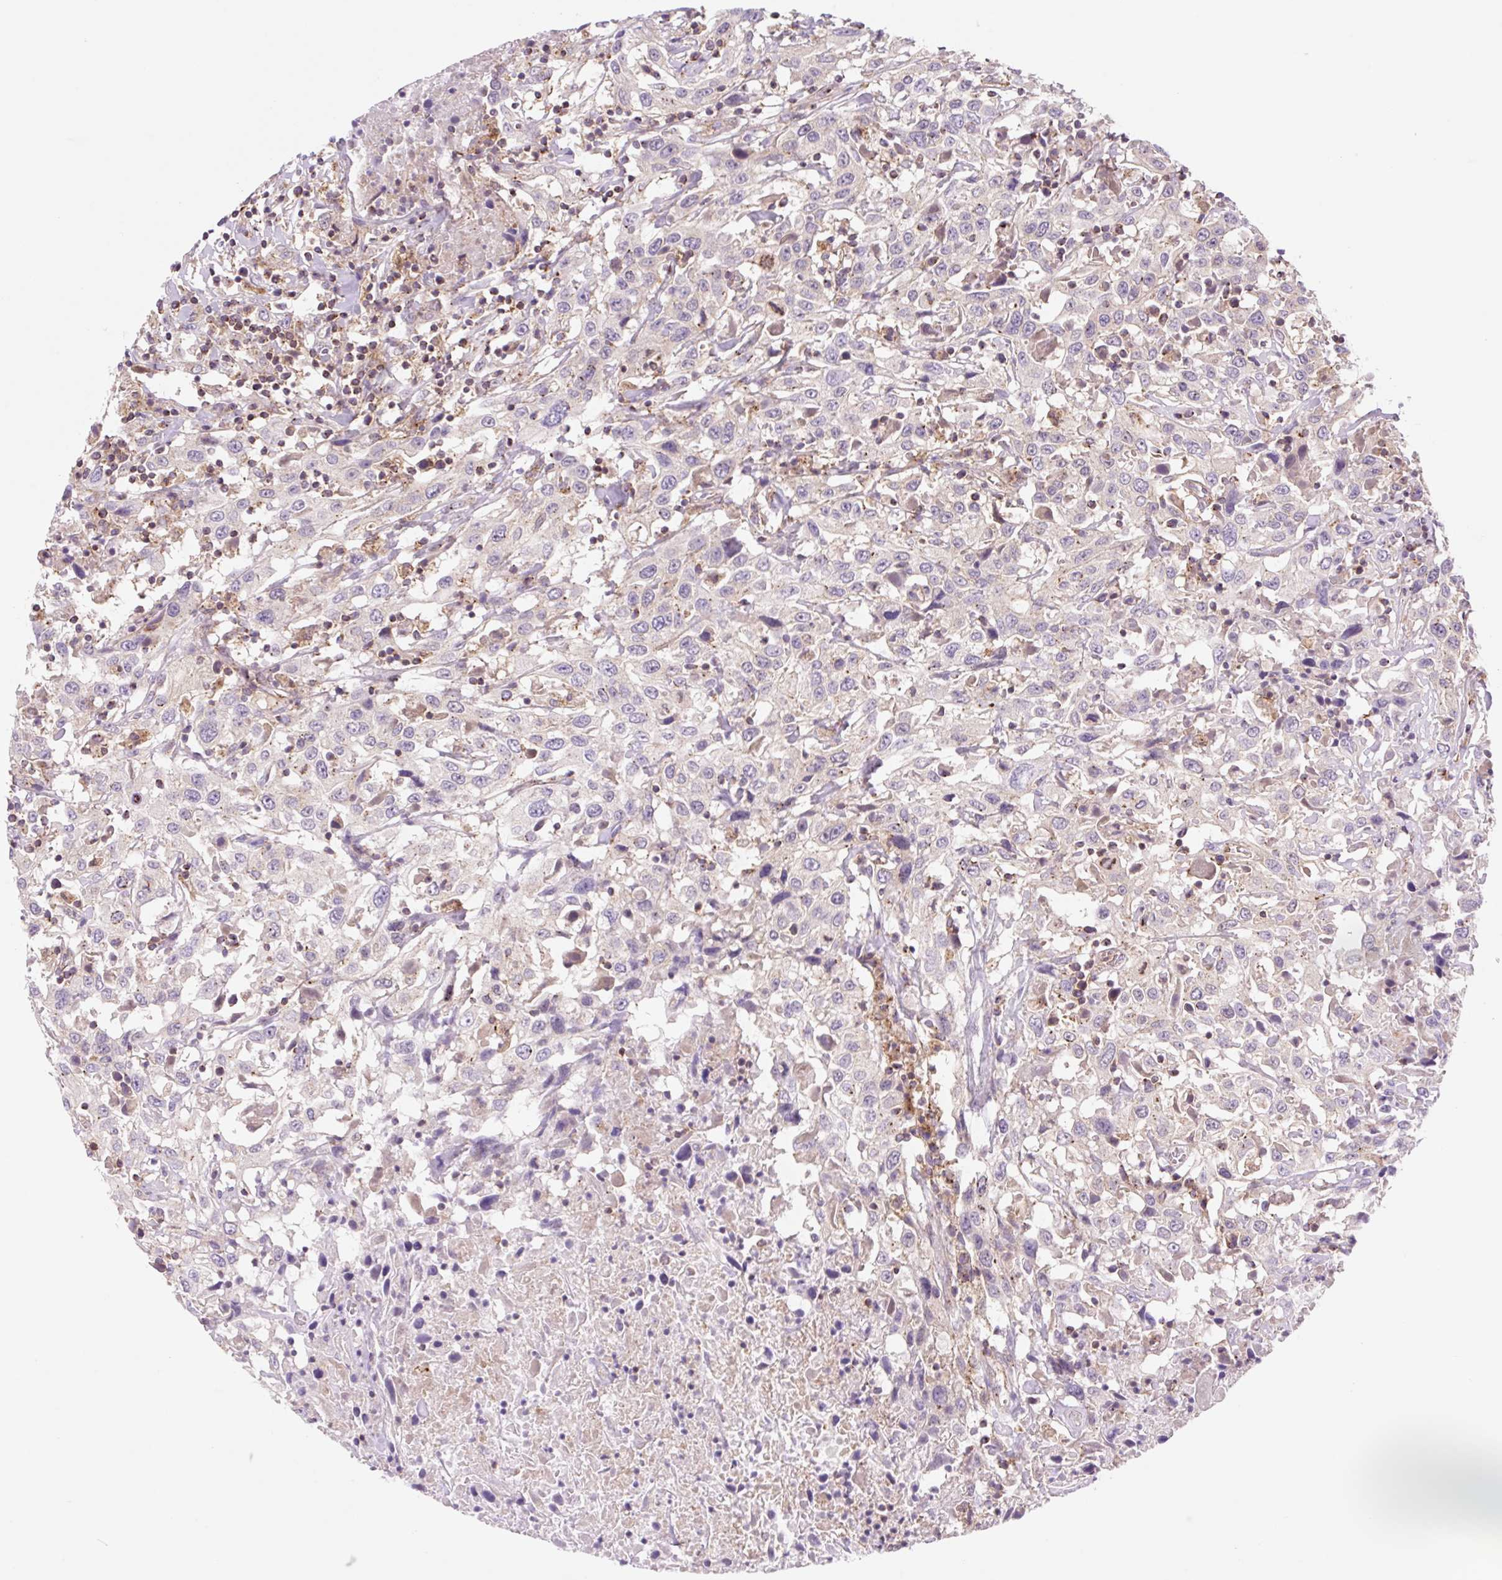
{"staining": {"intensity": "negative", "quantity": "none", "location": "none"}, "tissue": "urothelial cancer", "cell_type": "Tumor cells", "image_type": "cancer", "snomed": [{"axis": "morphology", "description": "Urothelial carcinoma, High grade"}, {"axis": "topography", "description": "Urinary bladder"}], "caption": "IHC image of neoplastic tissue: human urothelial cancer stained with DAB (3,3'-diaminobenzidine) displays no significant protein expression in tumor cells.", "gene": "VPS4A", "patient": {"sex": "male", "age": 61}}